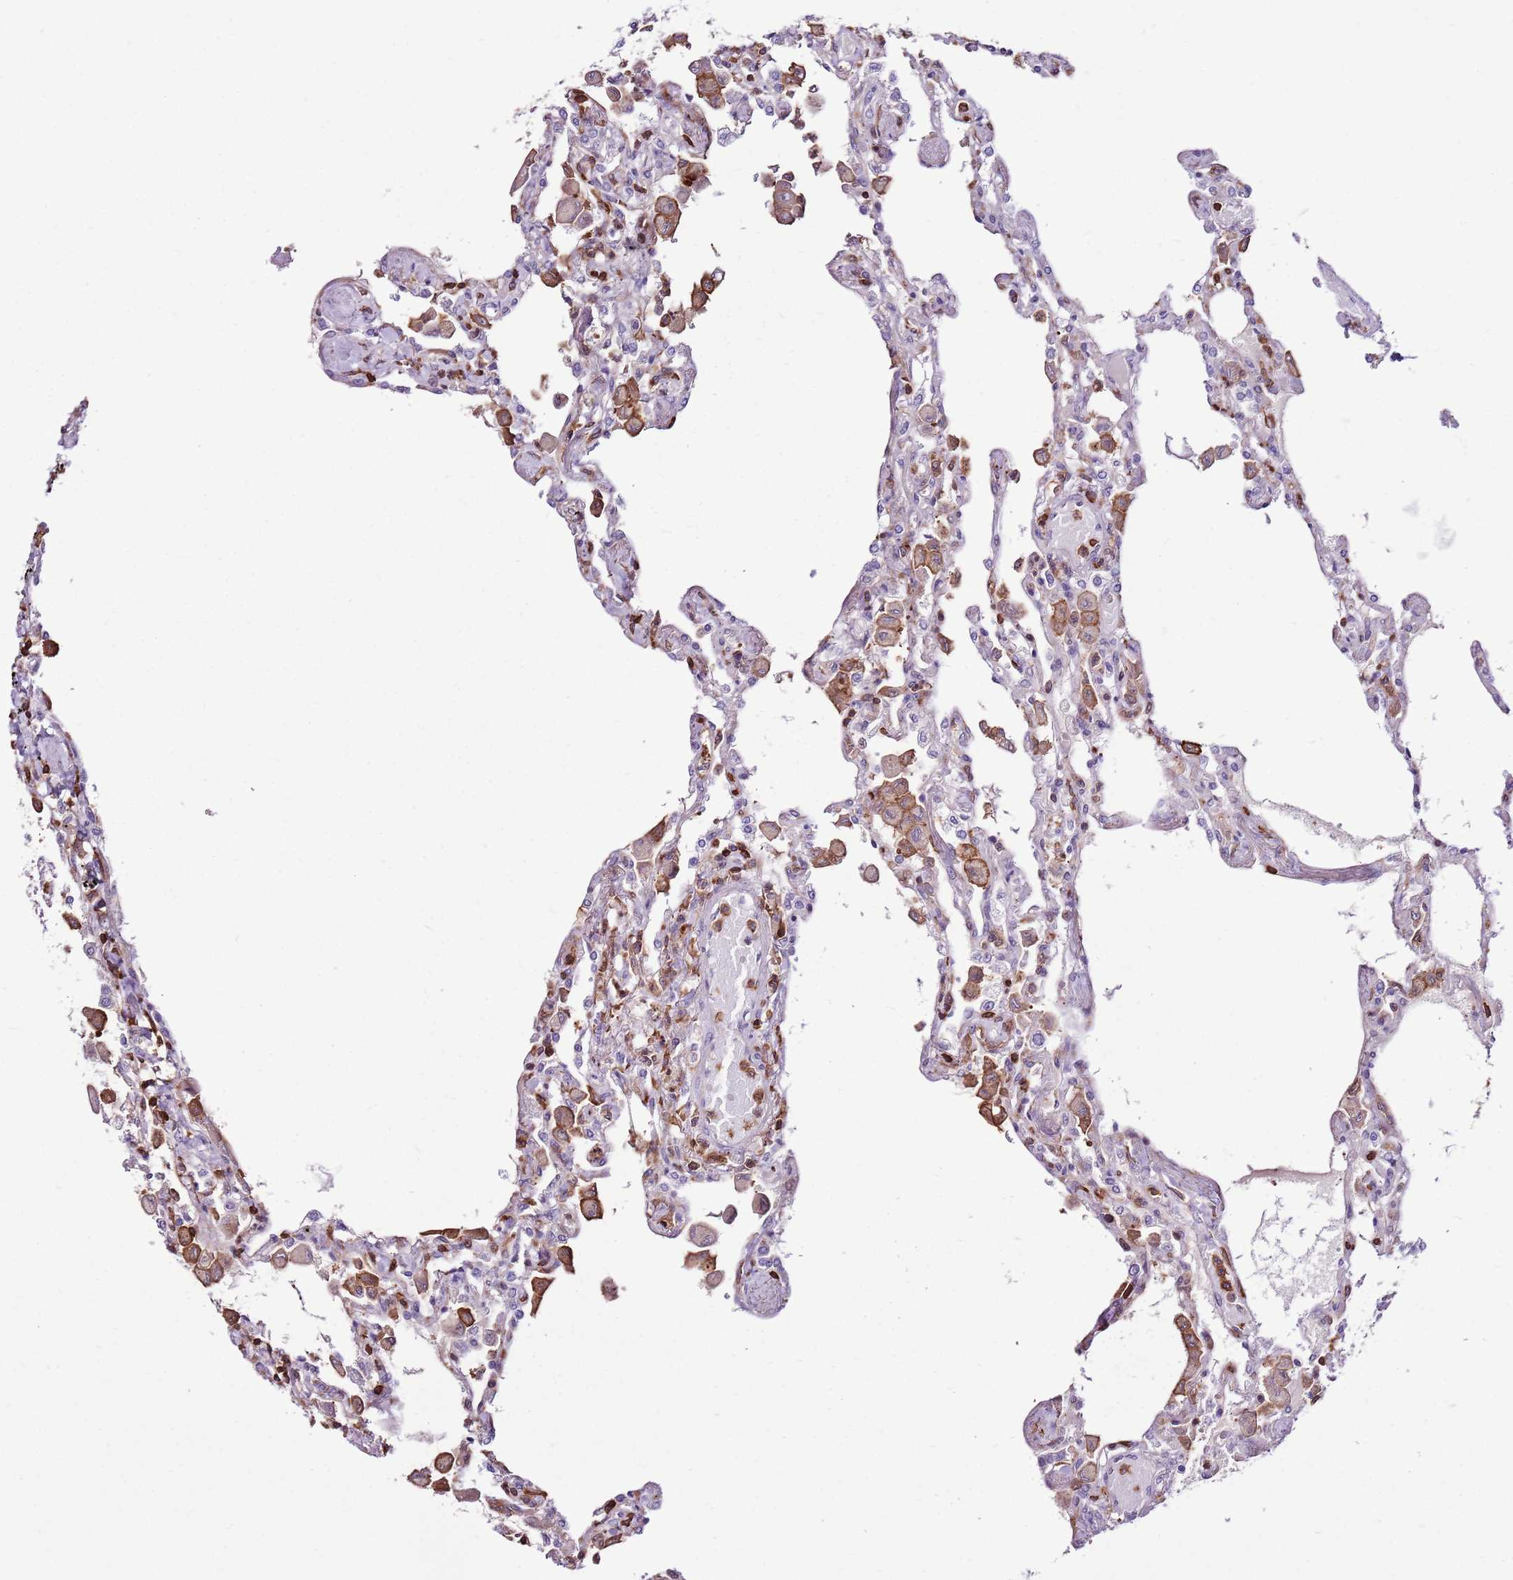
{"staining": {"intensity": "weak", "quantity": "25%-75%", "location": "cytoplasmic/membranous"}, "tissue": "lung", "cell_type": "Alveolar cells", "image_type": "normal", "snomed": [{"axis": "morphology", "description": "Normal tissue, NOS"}, {"axis": "topography", "description": "Bronchus"}, {"axis": "topography", "description": "Lung"}], "caption": "Human lung stained with a brown dye shows weak cytoplasmic/membranous positive staining in approximately 25%-75% of alveolar cells.", "gene": "ZSWIM1", "patient": {"sex": "female", "age": 49}}